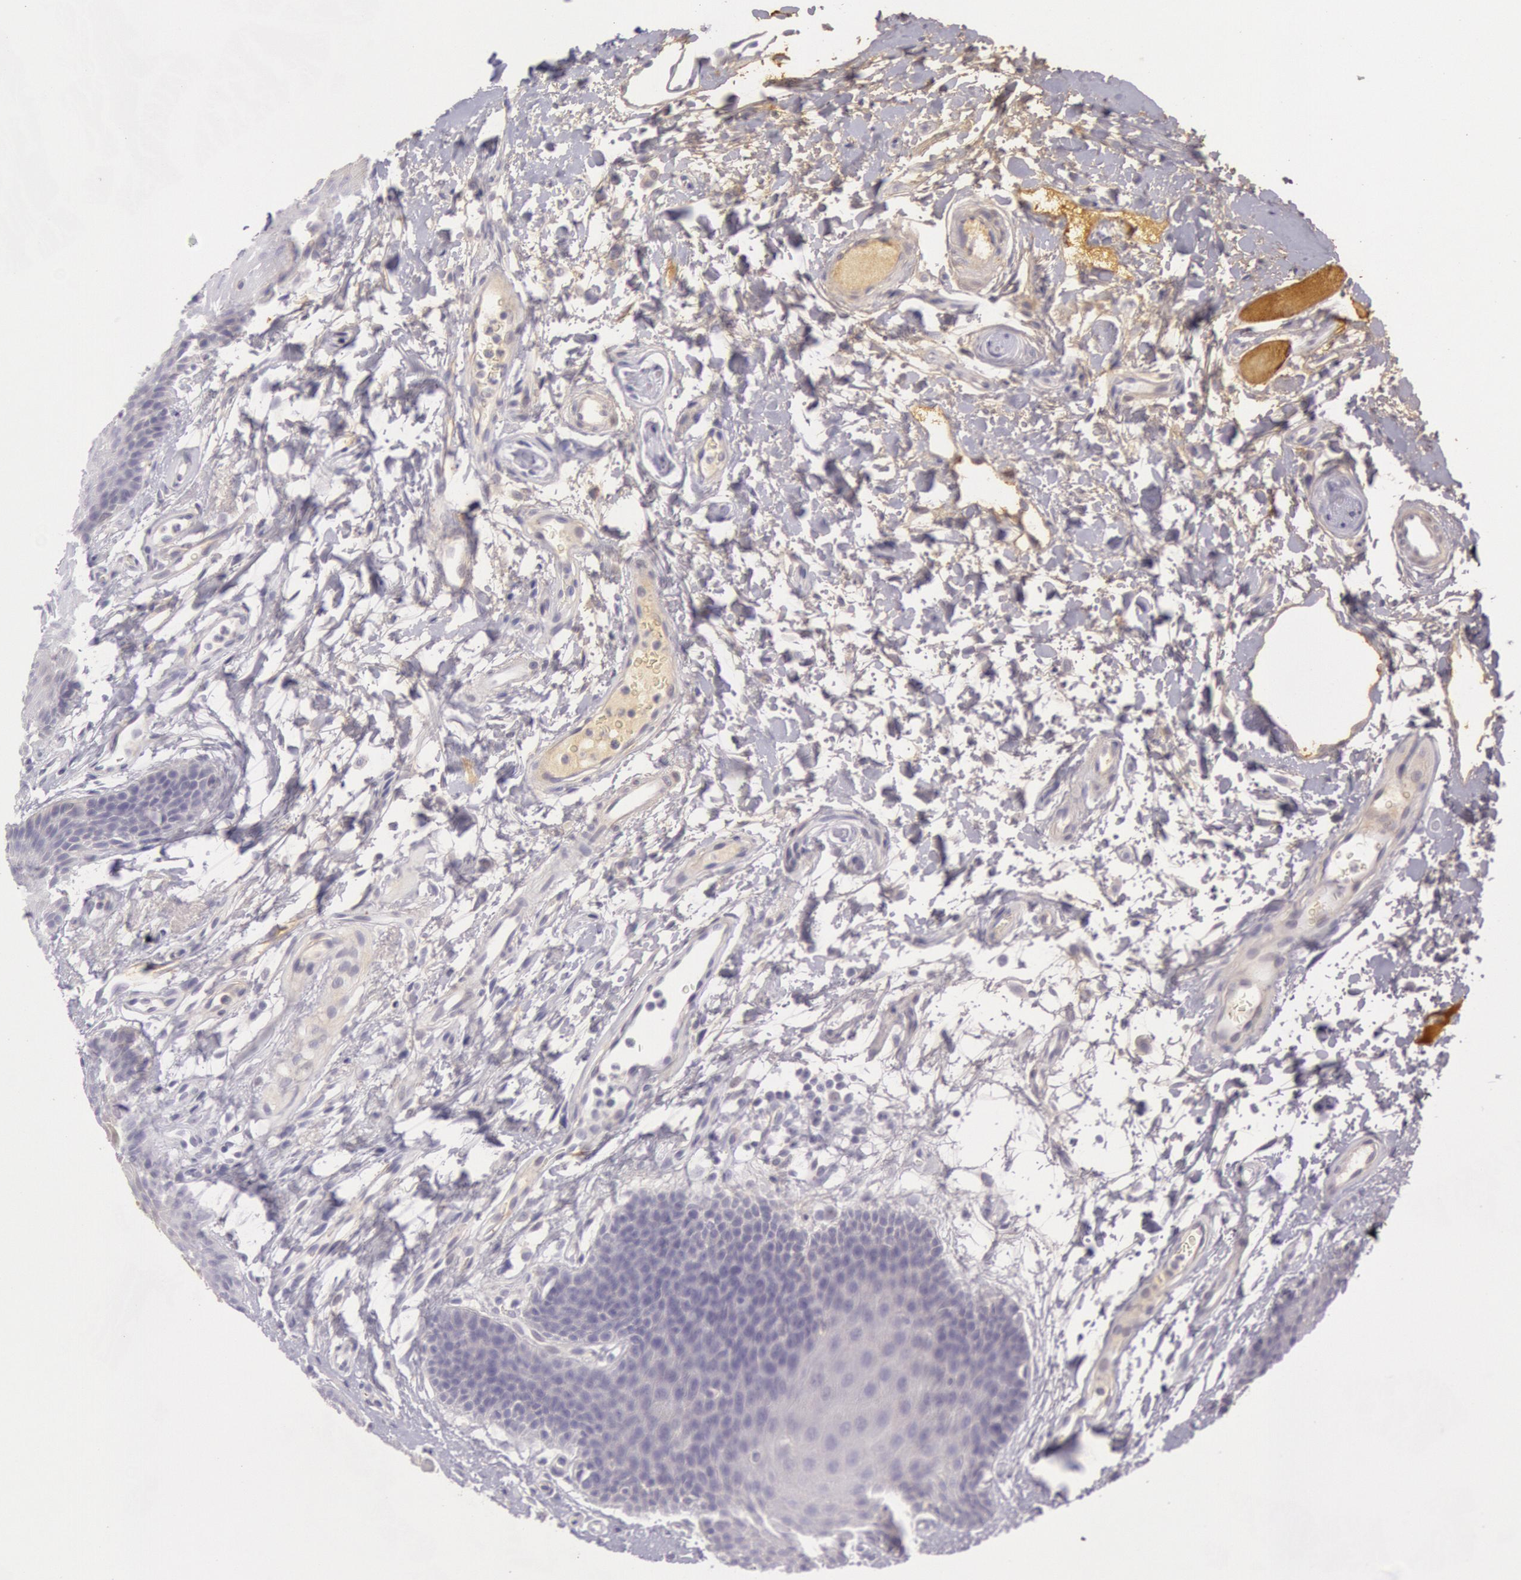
{"staining": {"intensity": "negative", "quantity": "none", "location": "none"}, "tissue": "oral mucosa", "cell_type": "Squamous epithelial cells", "image_type": "normal", "snomed": [{"axis": "morphology", "description": "Normal tissue, NOS"}, {"axis": "topography", "description": "Oral tissue"}], "caption": "This is a histopathology image of immunohistochemistry staining of normal oral mucosa, which shows no positivity in squamous epithelial cells. The staining was performed using DAB to visualize the protein expression in brown, while the nuclei were stained in blue with hematoxylin (Magnification: 20x).", "gene": "CKB", "patient": {"sex": "male", "age": 62}}